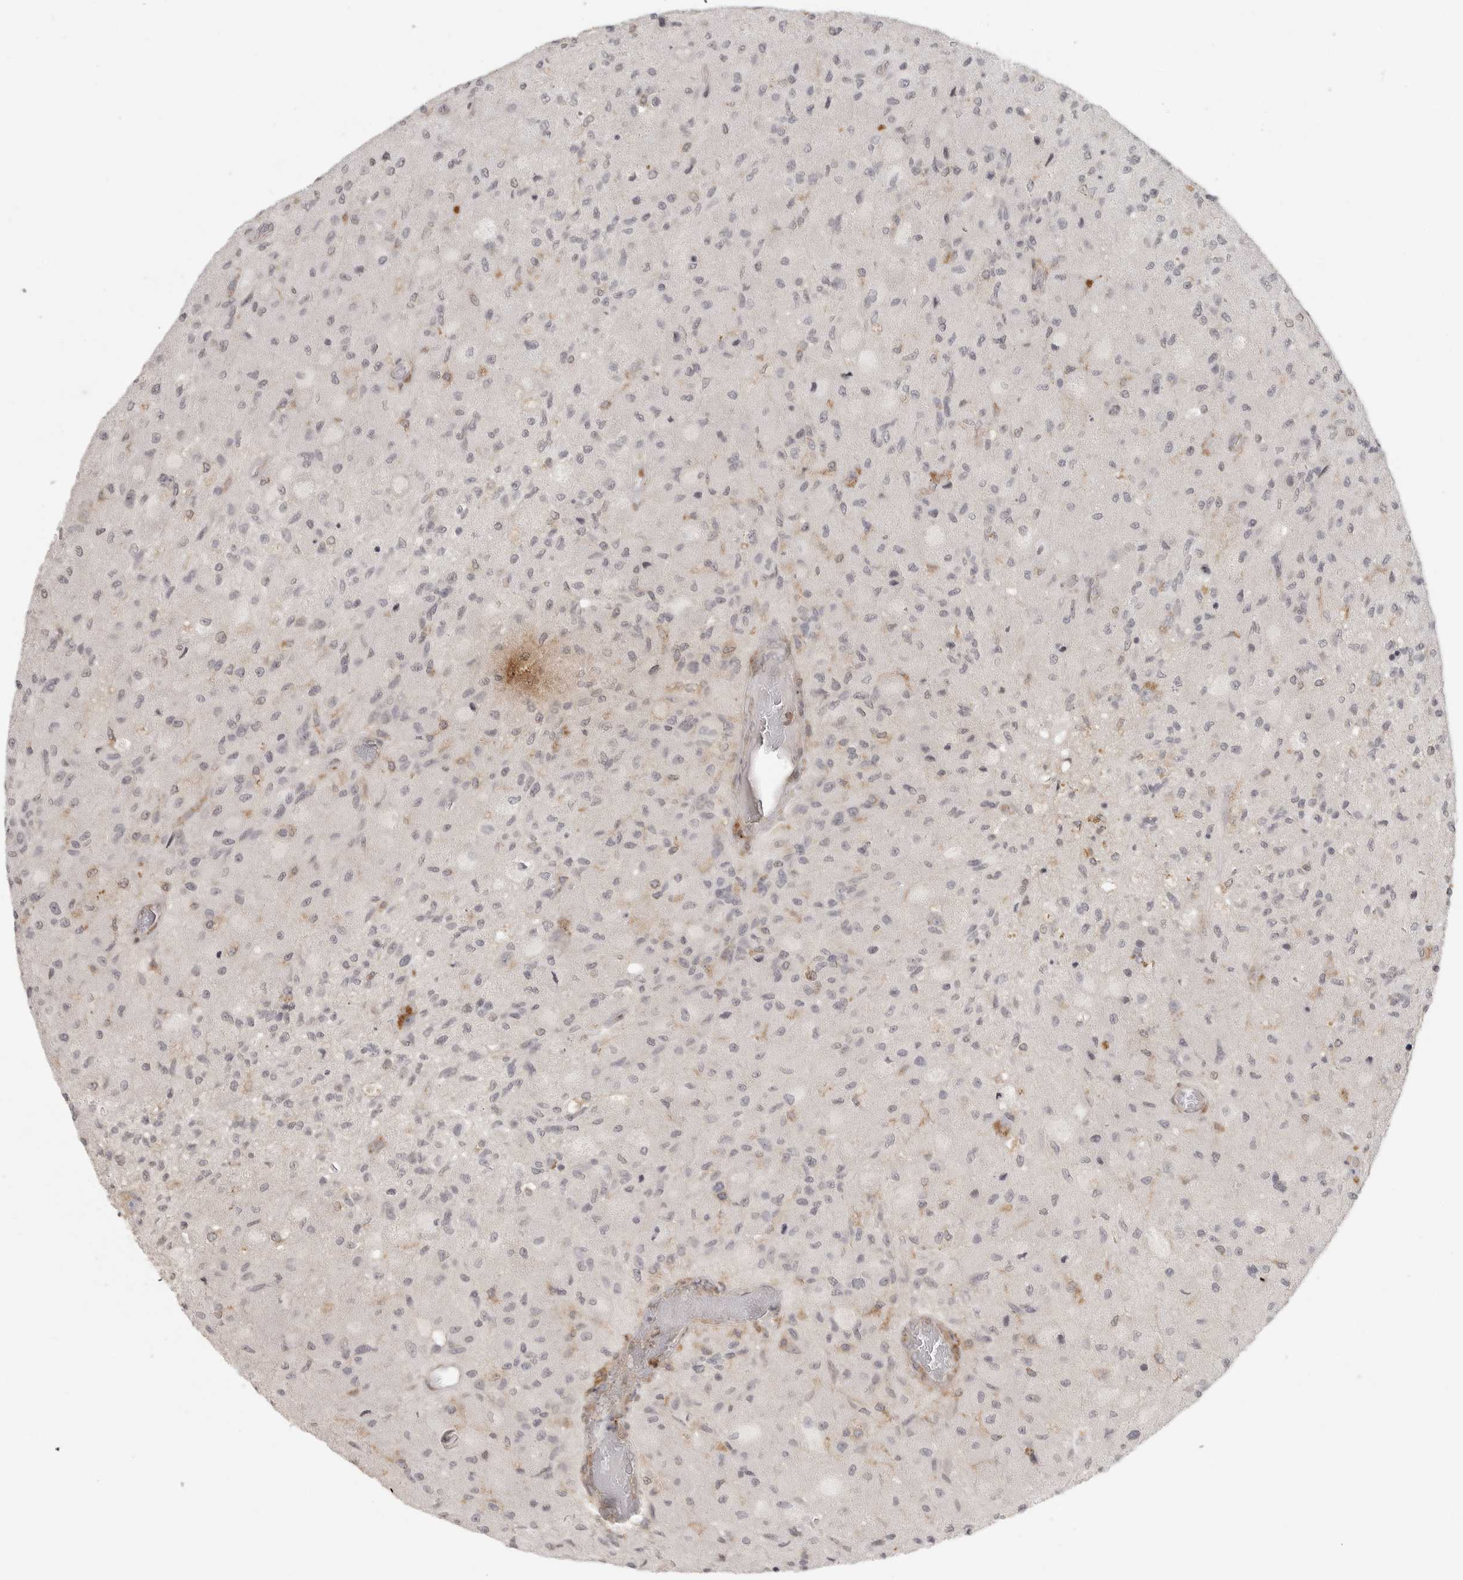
{"staining": {"intensity": "negative", "quantity": "none", "location": "none"}, "tissue": "glioma", "cell_type": "Tumor cells", "image_type": "cancer", "snomed": [{"axis": "morphology", "description": "Normal tissue, NOS"}, {"axis": "morphology", "description": "Glioma, malignant, High grade"}, {"axis": "topography", "description": "Cerebral cortex"}], "caption": "The micrograph displays no significant staining in tumor cells of high-grade glioma (malignant).", "gene": "SH3KBP1", "patient": {"sex": "male", "age": 77}}